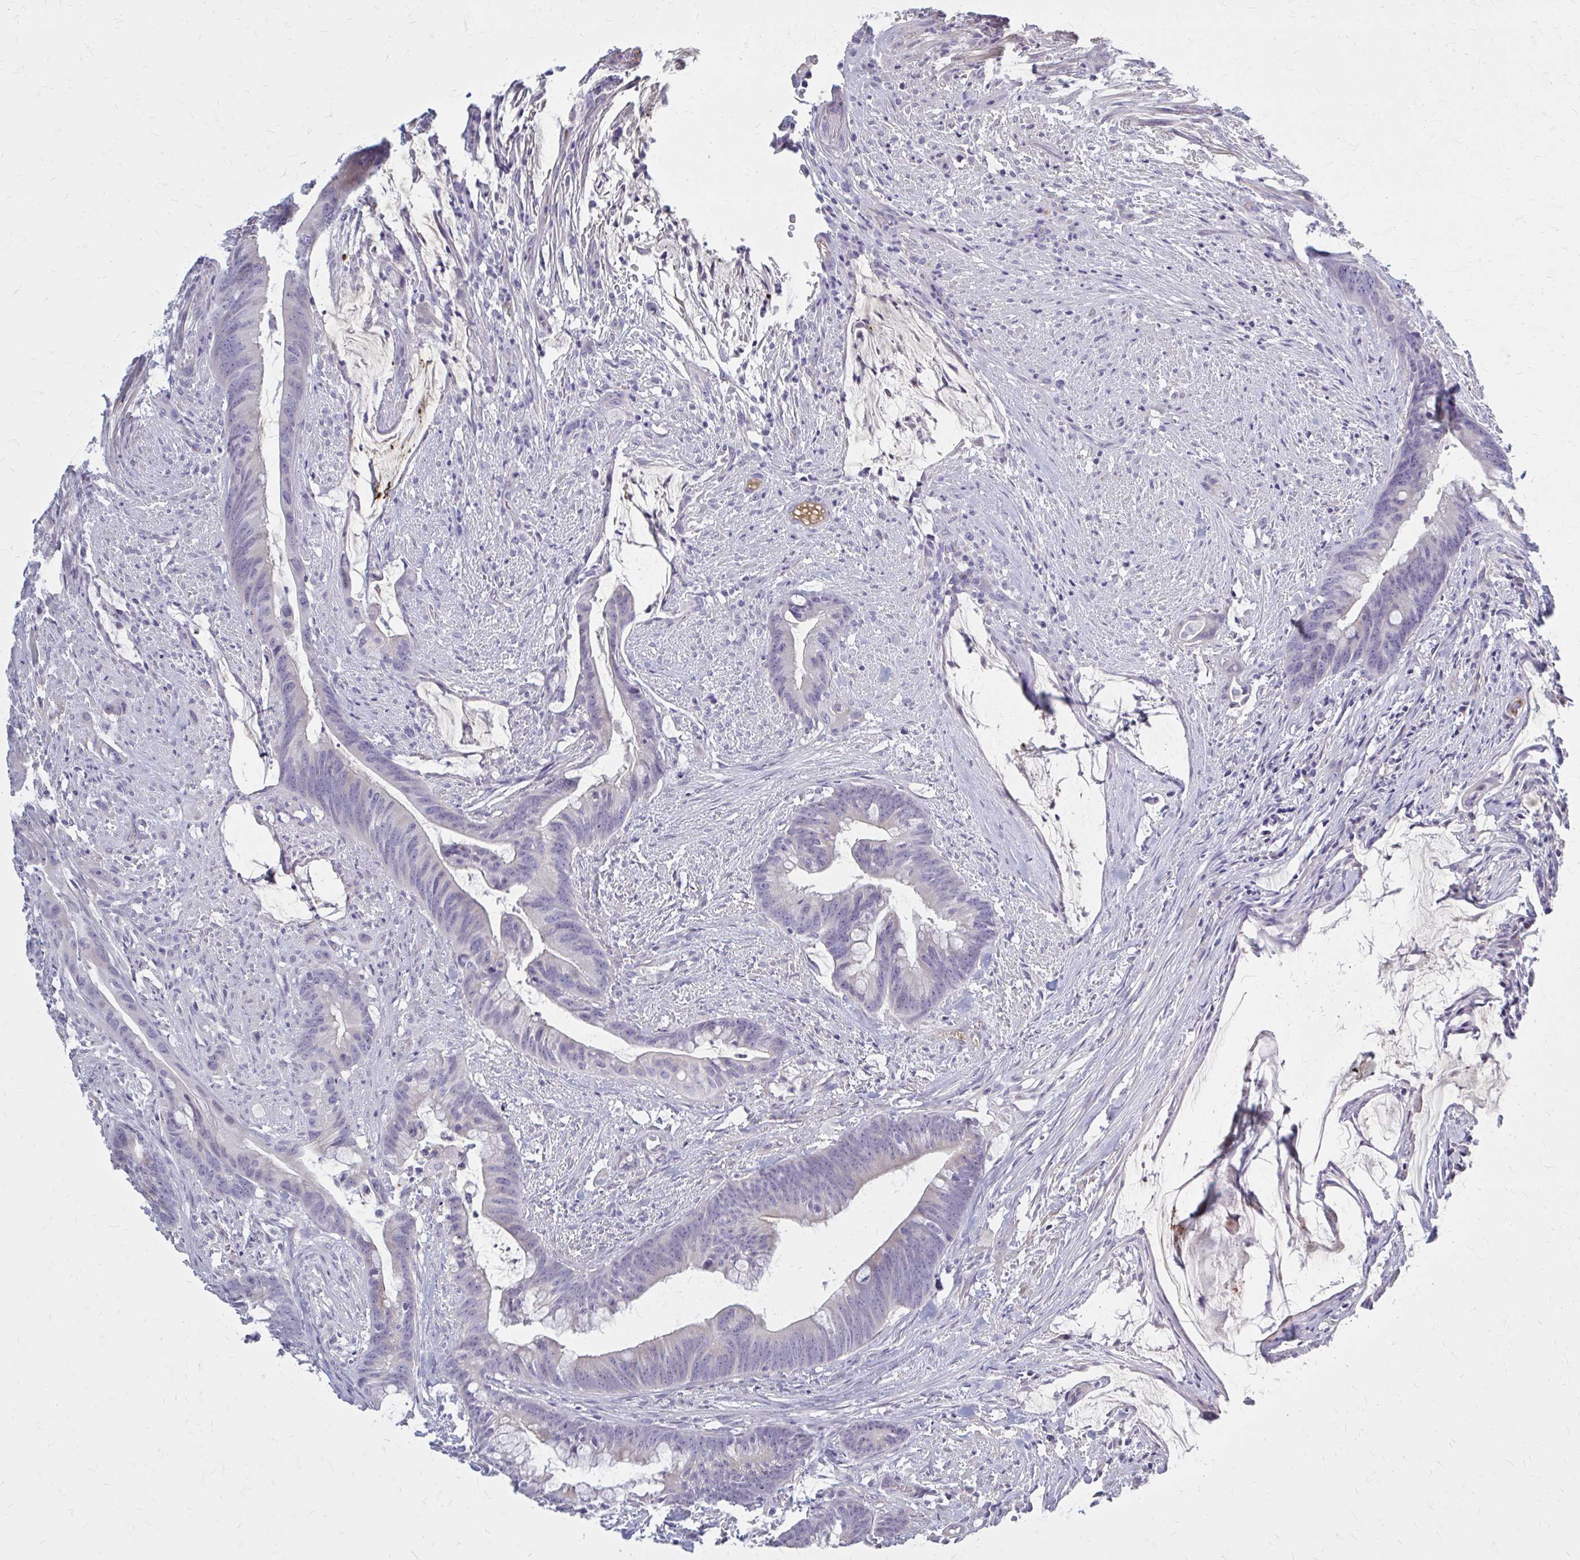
{"staining": {"intensity": "negative", "quantity": "none", "location": "none"}, "tissue": "colorectal cancer", "cell_type": "Tumor cells", "image_type": "cancer", "snomed": [{"axis": "morphology", "description": "Adenocarcinoma, NOS"}, {"axis": "topography", "description": "Colon"}], "caption": "Micrograph shows no significant protein staining in tumor cells of colorectal cancer.", "gene": "SERPIND1", "patient": {"sex": "male", "age": 62}}